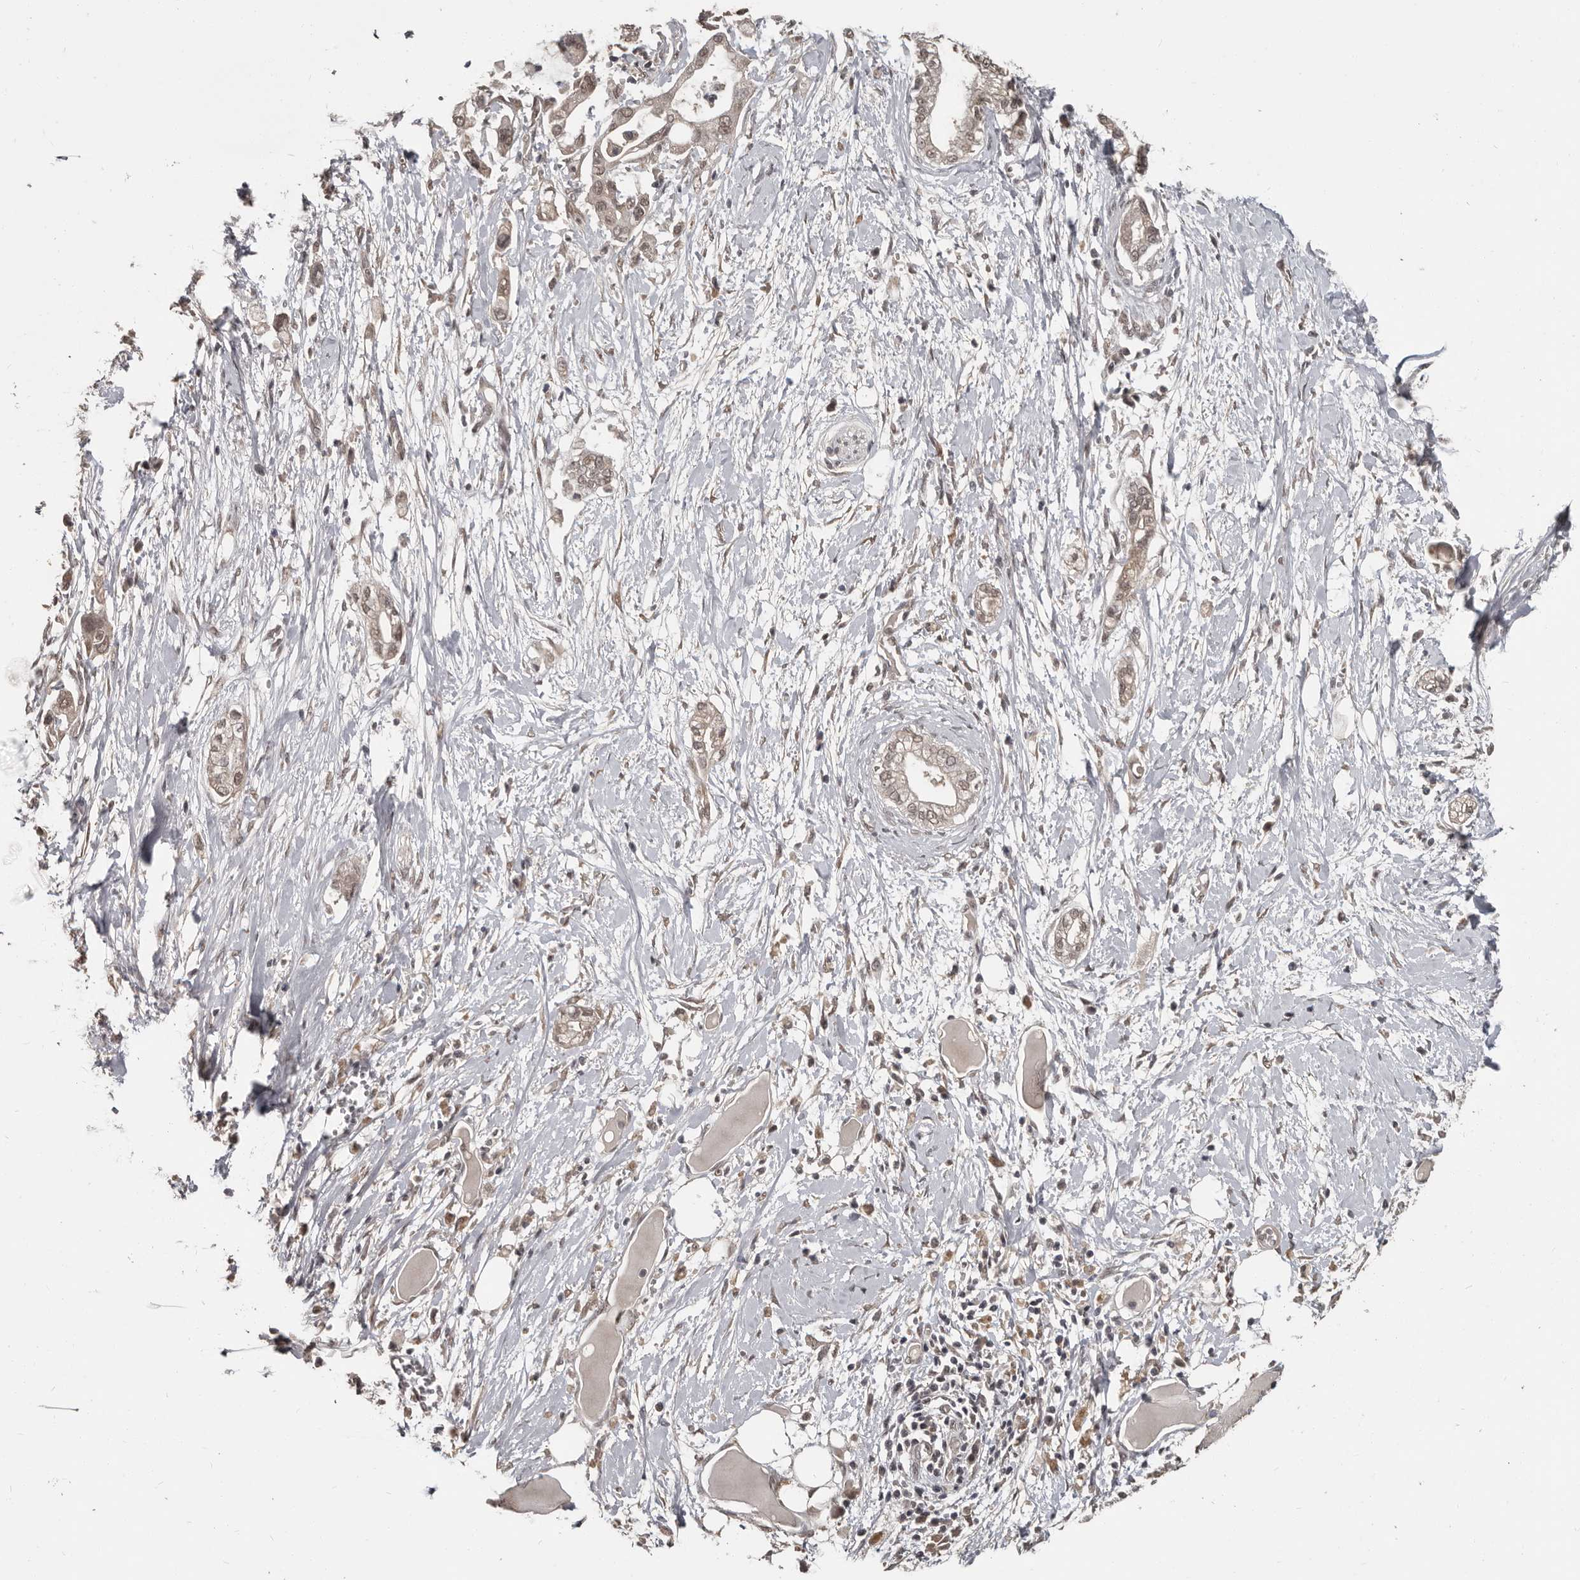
{"staining": {"intensity": "moderate", "quantity": ">75%", "location": "nuclear"}, "tissue": "pancreatic cancer", "cell_type": "Tumor cells", "image_type": "cancer", "snomed": [{"axis": "morphology", "description": "Adenocarcinoma, NOS"}, {"axis": "topography", "description": "Pancreas"}], "caption": "There is medium levels of moderate nuclear positivity in tumor cells of pancreatic cancer (adenocarcinoma), as demonstrated by immunohistochemical staining (brown color).", "gene": "ZFP14", "patient": {"sex": "male", "age": 68}}